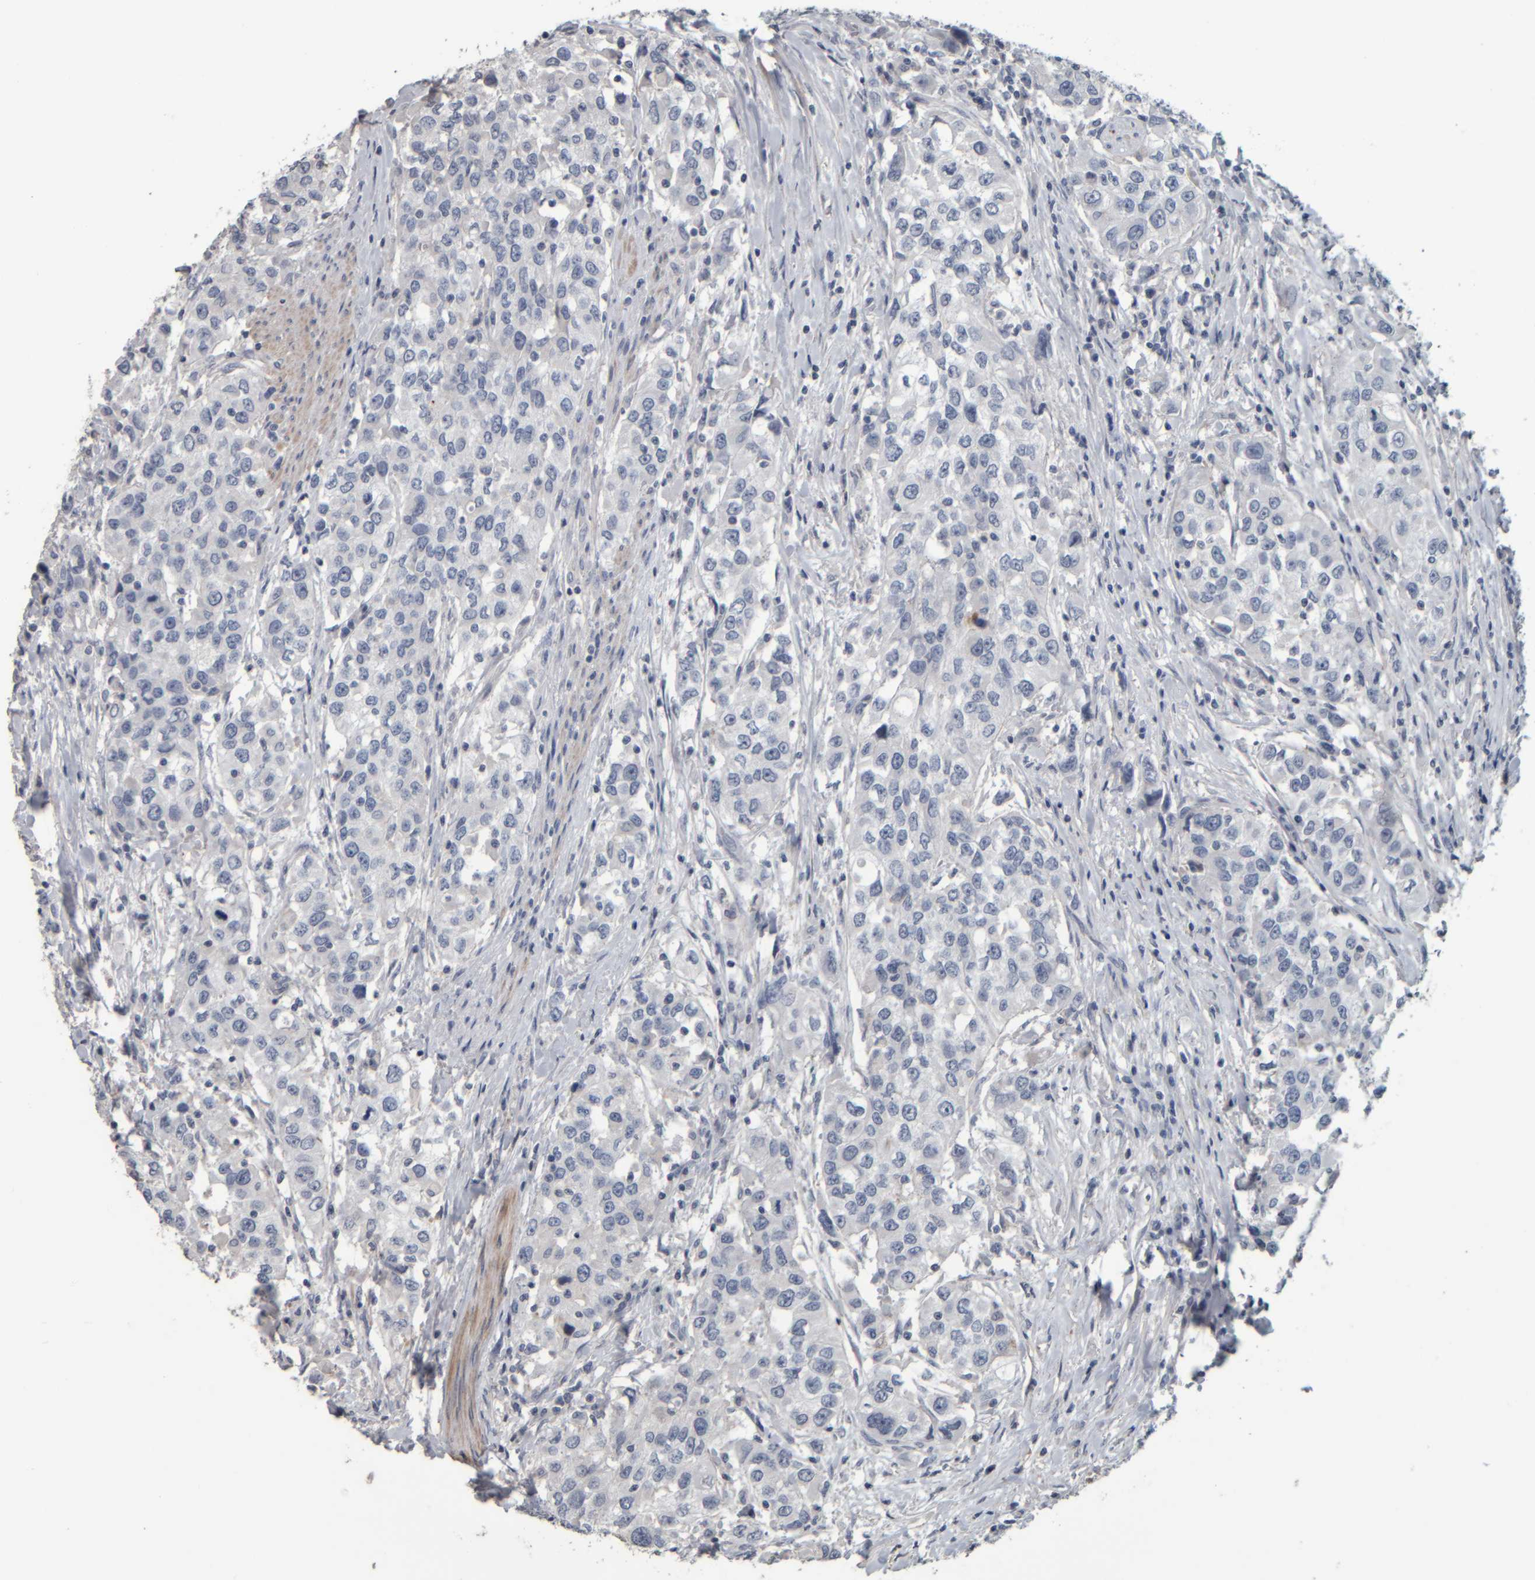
{"staining": {"intensity": "negative", "quantity": "none", "location": "none"}, "tissue": "urothelial cancer", "cell_type": "Tumor cells", "image_type": "cancer", "snomed": [{"axis": "morphology", "description": "Urothelial carcinoma, High grade"}, {"axis": "topography", "description": "Urinary bladder"}], "caption": "Tumor cells are negative for protein expression in human urothelial cancer.", "gene": "CAVIN4", "patient": {"sex": "female", "age": 80}}